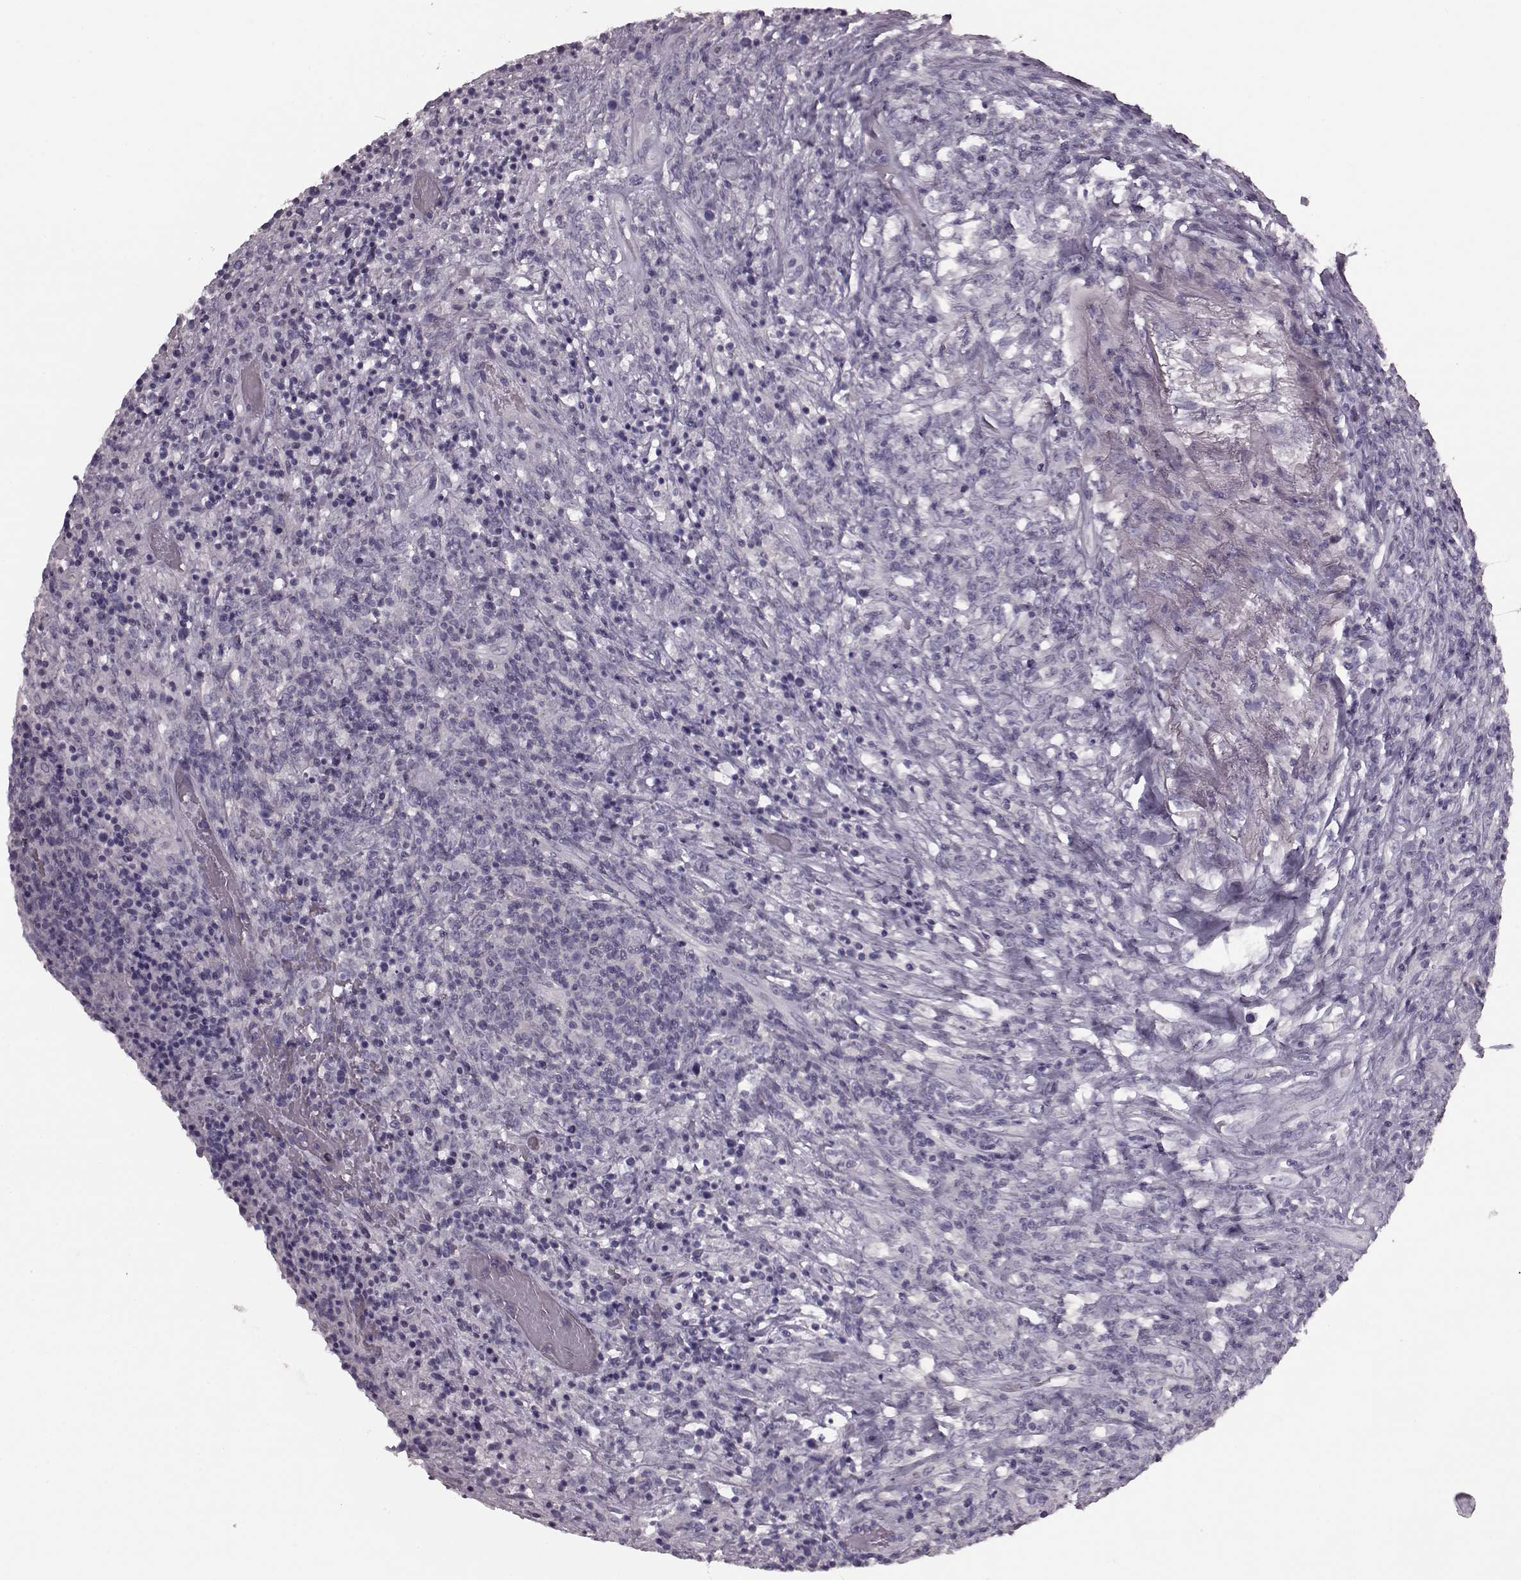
{"staining": {"intensity": "negative", "quantity": "none", "location": "none"}, "tissue": "lymphoma", "cell_type": "Tumor cells", "image_type": "cancer", "snomed": [{"axis": "morphology", "description": "Malignant lymphoma, non-Hodgkin's type, High grade"}, {"axis": "topography", "description": "Lung"}], "caption": "An immunohistochemistry histopathology image of lymphoma is shown. There is no staining in tumor cells of lymphoma.", "gene": "CRYBA2", "patient": {"sex": "male", "age": 79}}